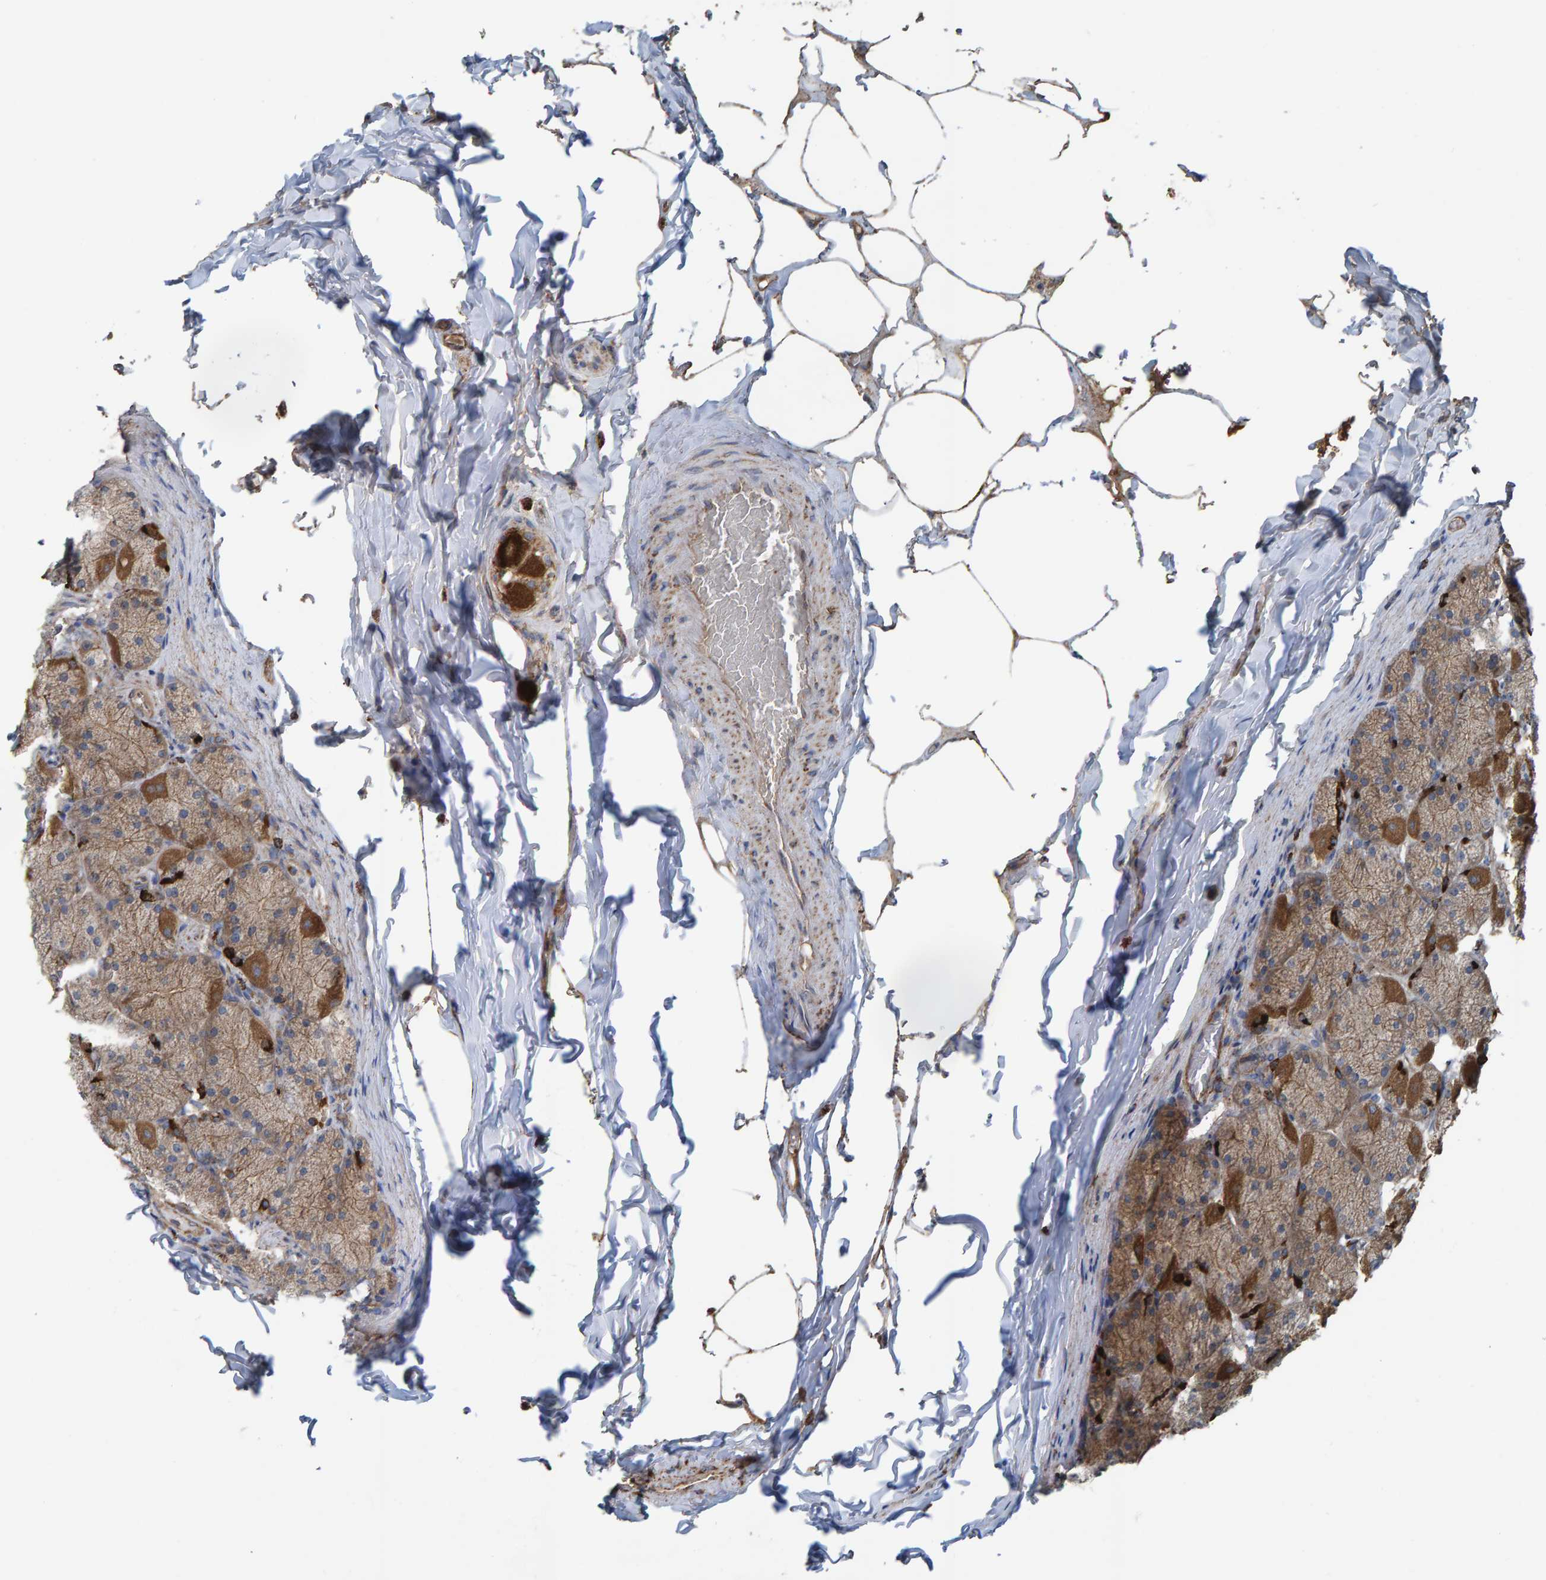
{"staining": {"intensity": "moderate", "quantity": ">75%", "location": "cytoplasmic/membranous"}, "tissue": "stomach", "cell_type": "Glandular cells", "image_type": "normal", "snomed": [{"axis": "morphology", "description": "Normal tissue, NOS"}, {"axis": "topography", "description": "Stomach, upper"}], "caption": "About >75% of glandular cells in benign stomach show moderate cytoplasmic/membranous protein staining as visualized by brown immunohistochemical staining.", "gene": "LRSAM1", "patient": {"sex": "female", "age": 56}}